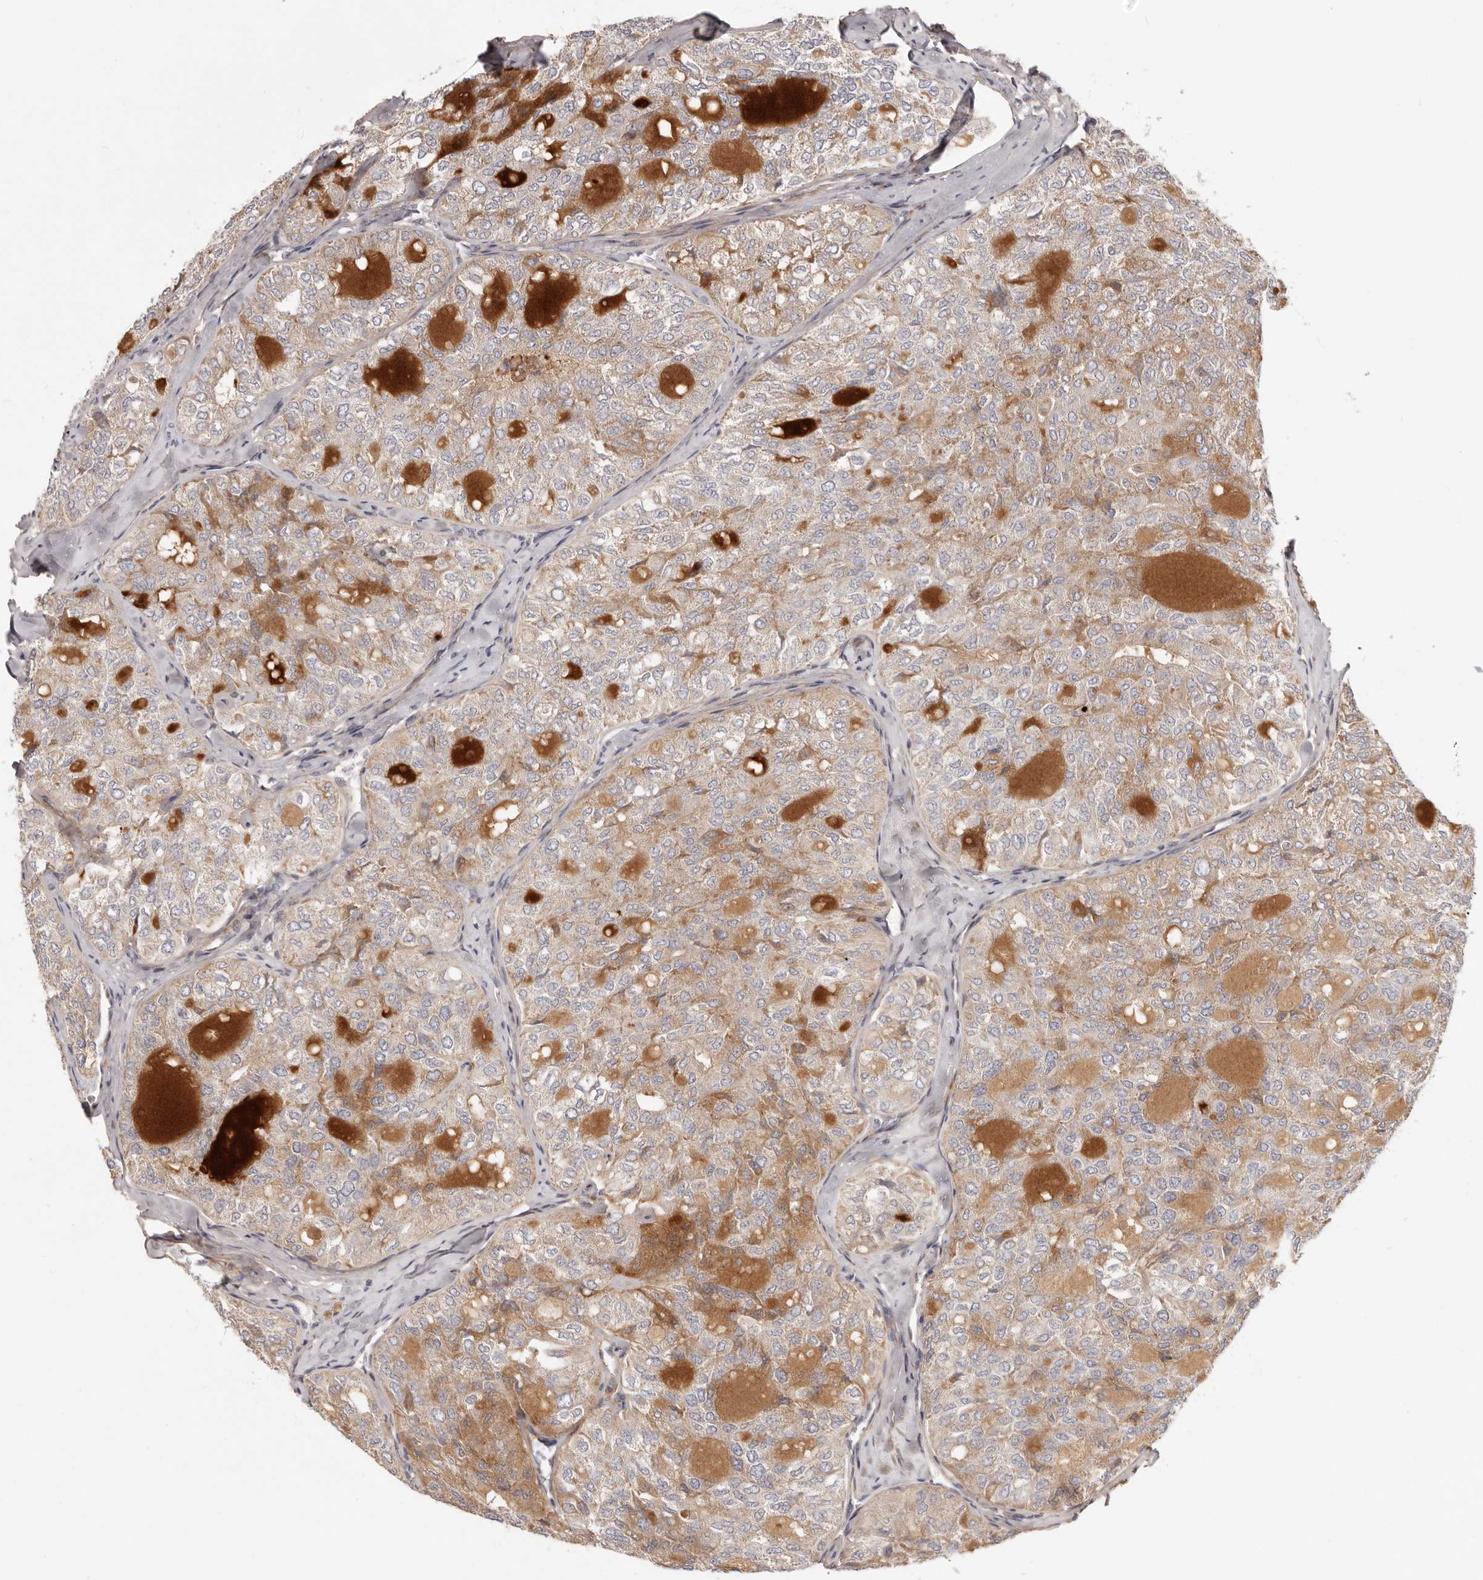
{"staining": {"intensity": "moderate", "quantity": "<25%", "location": "cytoplasmic/membranous"}, "tissue": "thyroid cancer", "cell_type": "Tumor cells", "image_type": "cancer", "snomed": [{"axis": "morphology", "description": "Follicular adenoma carcinoma, NOS"}, {"axis": "topography", "description": "Thyroid gland"}], "caption": "A brown stain labels moderate cytoplasmic/membranous expression of a protein in human thyroid follicular adenoma carcinoma tumor cells.", "gene": "MRPS10", "patient": {"sex": "male", "age": 75}}